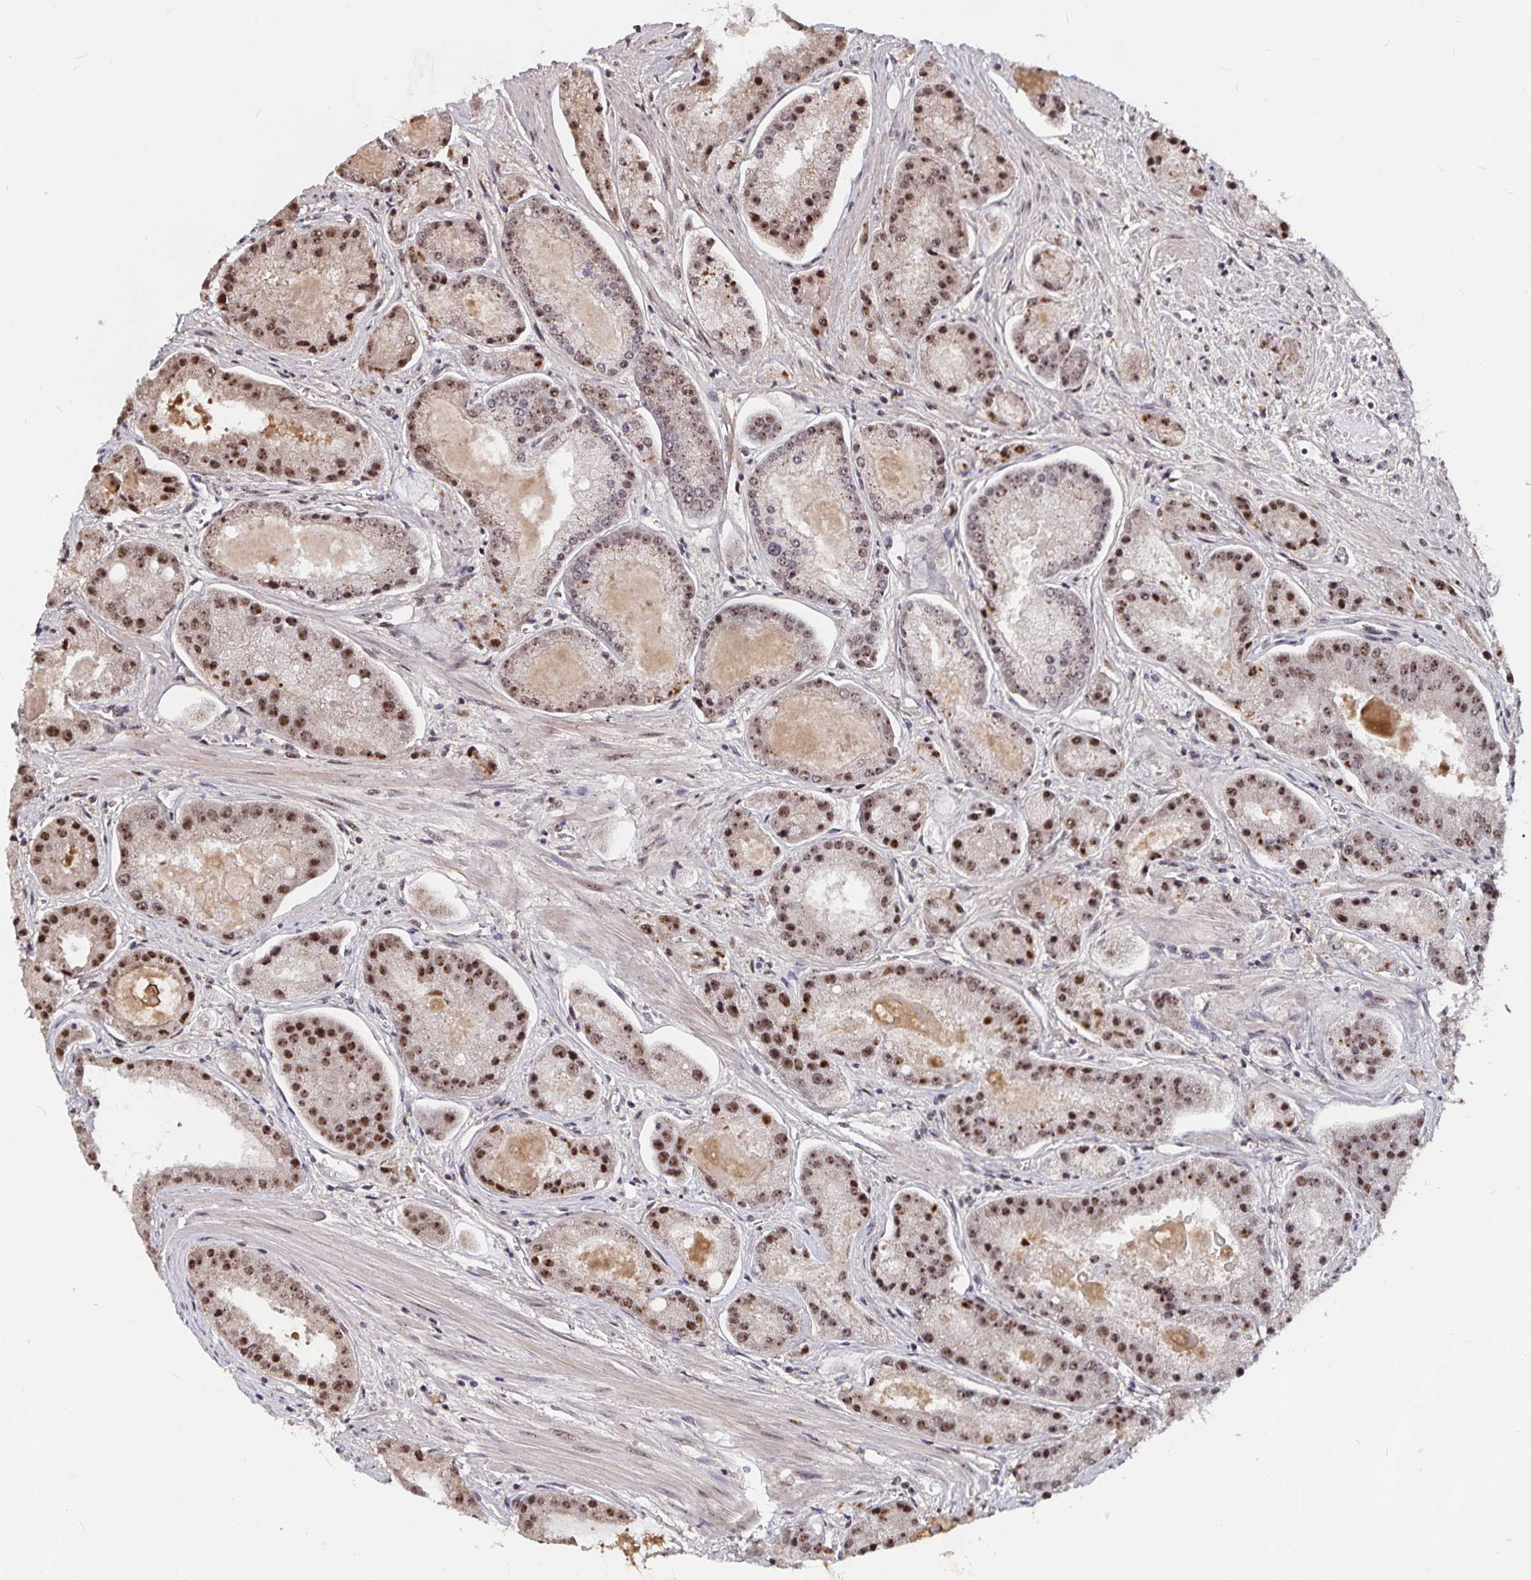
{"staining": {"intensity": "moderate", "quantity": ">75%", "location": "nuclear"}, "tissue": "prostate cancer", "cell_type": "Tumor cells", "image_type": "cancer", "snomed": [{"axis": "morphology", "description": "Adenocarcinoma, High grade"}, {"axis": "topography", "description": "Prostate"}], "caption": "An image of human adenocarcinoma (high-grade) (prostate) stained for a protein reveals moderate nuclear brown staining in tumor cells.", "gene": "LAS1L", "patient": {"sex": "male", "age": 67}}